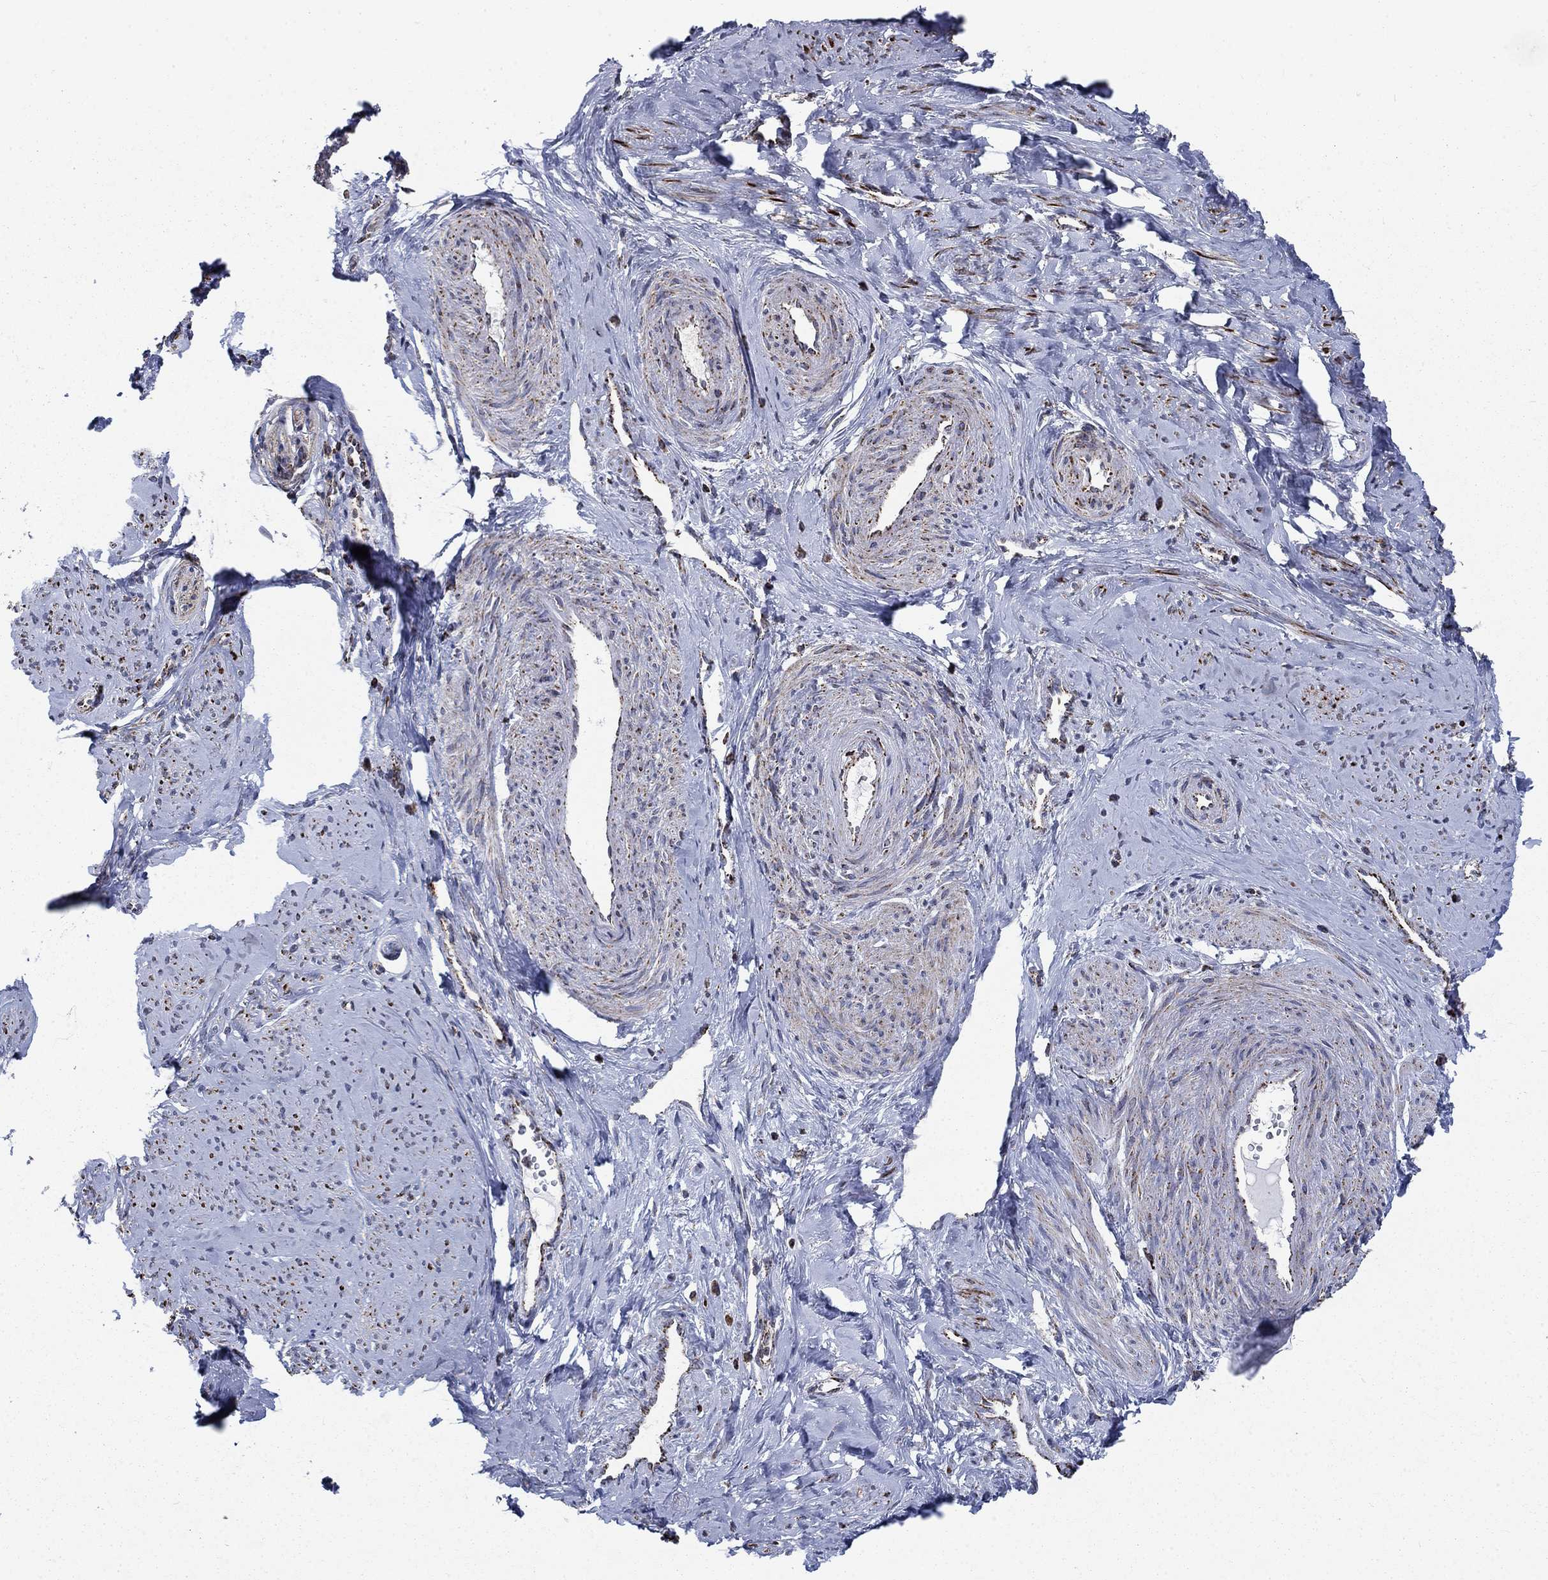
{"staining": {"intensity": "strong", "quantity": "25%-75%", "location": "cytoplasmic/membranous"}, "tissue": "smooth muscle", "cell_type": "Smooth muscle cells", "image_type": "normal", "snomed": [{"axis": "morphology", "description": "Normal tissue, NOS"}, {"axis": "topography", "description": "Smooth muscle"}], "caption": "Immunohistochemical staining of unremarkable smooth muscle reveals 25%-75% levels of strong cytoplasmic/membranous protein expression in about 25%-75% of smooth muscle cells.", "gene": "MOAP1", "patient": {"sex": "female", "age": 48}}